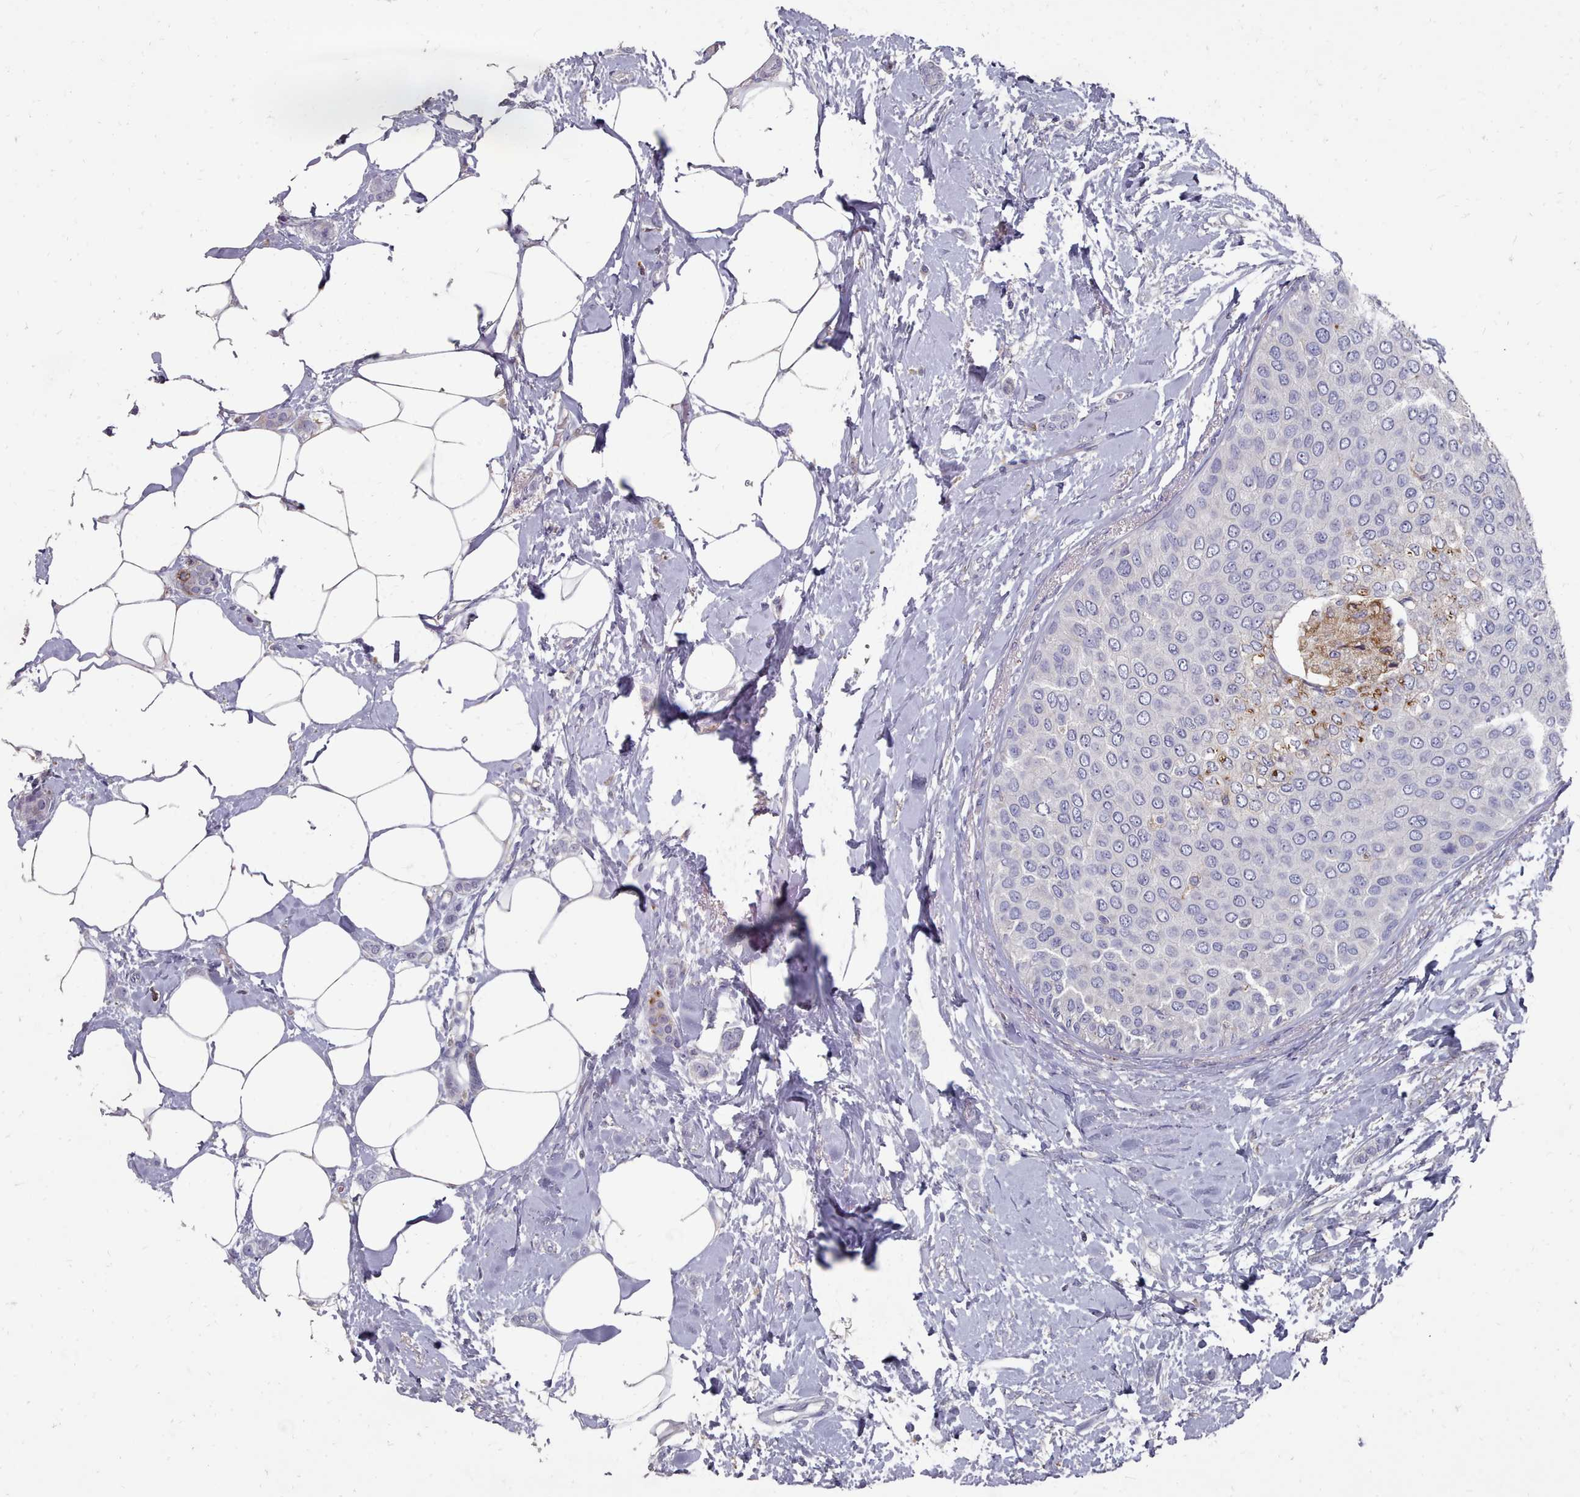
{"staining": {"intensity": "moderate", "quantity": "<25%", "location": "cytoplasmic/membranous"}, "tissue": "breast cancer", "cell_type": "Tumor cells", "image_type": "cancer", "snomed": [{"axis": "morphology", "description": "Duct carcinoma"}, {"axis": "topography", "description": "Breast"}], "caption": "The photomicrograph reveals immunohistochemical staining of breast cancer. There is moderate cytoplasmic/membranous positivity is seen in approximately <25% of tumor cells.", "gene": "OTULINL", "patient": {"sex": "female", "age": 72}}